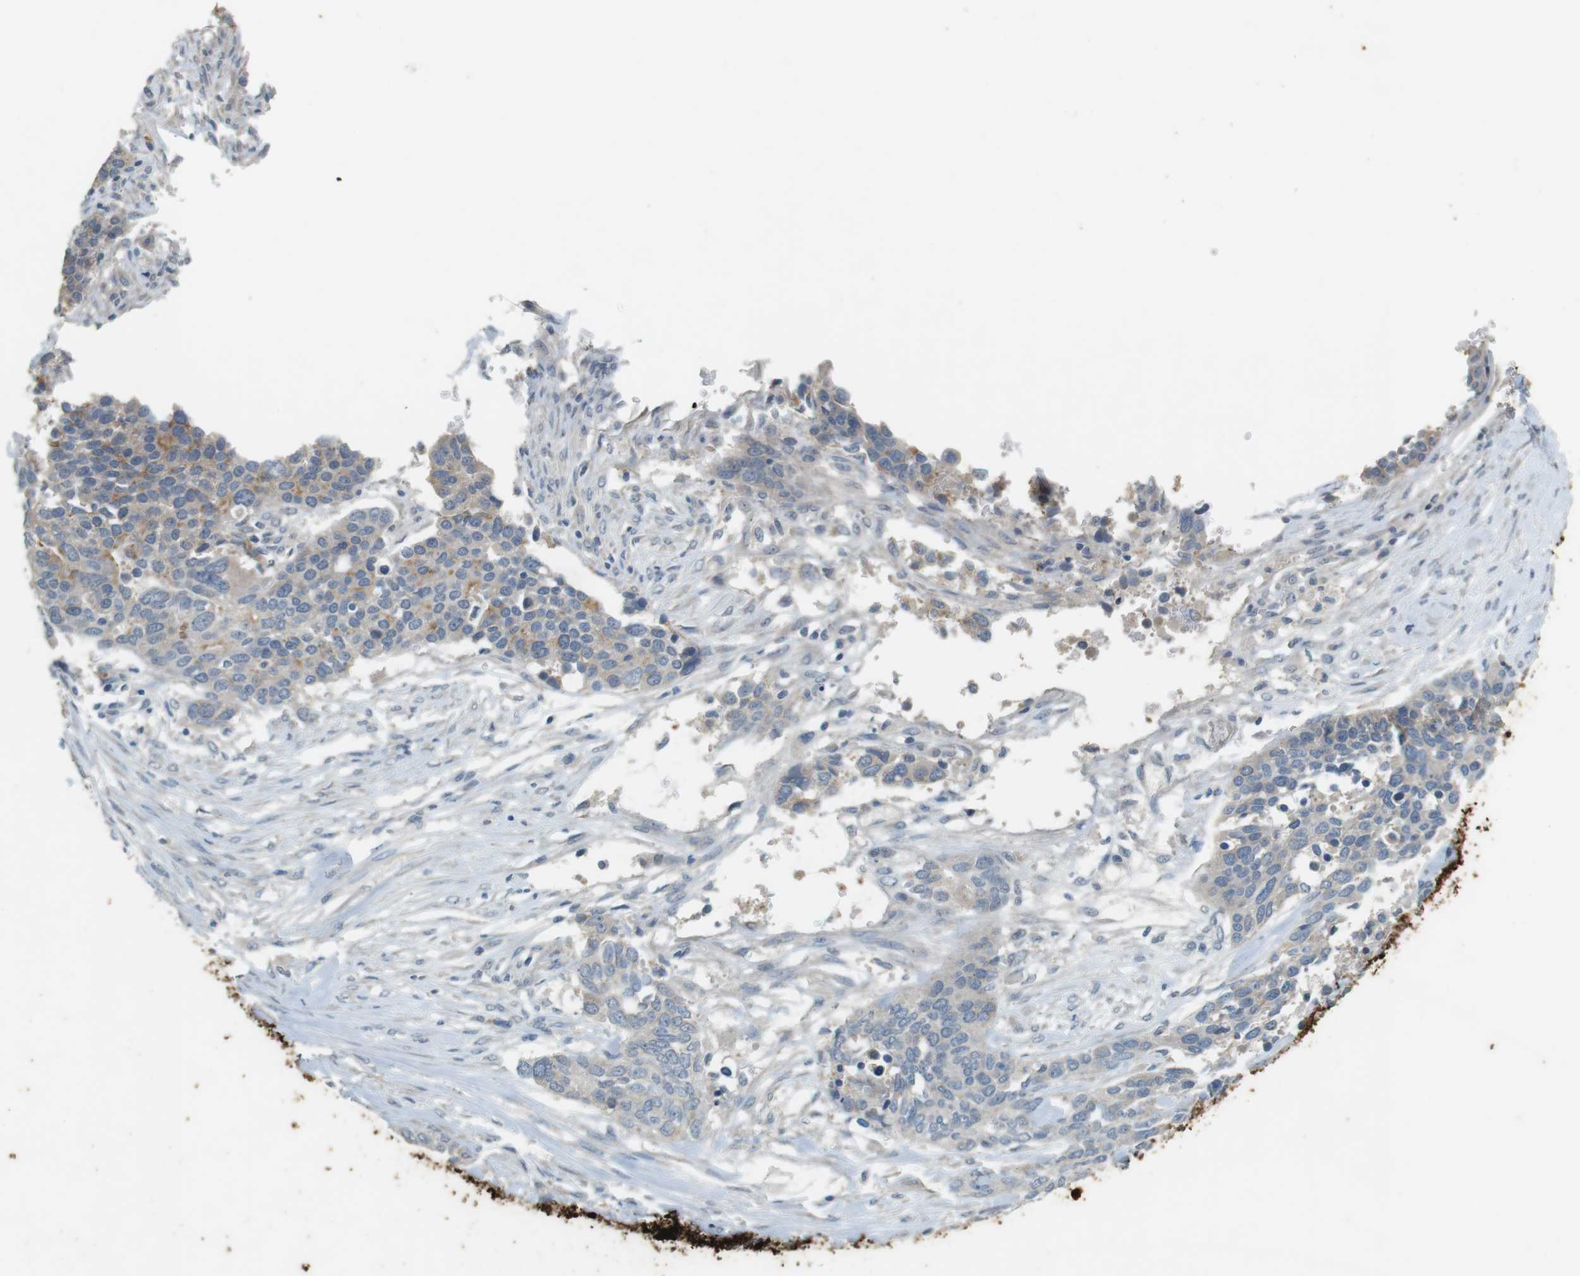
{"staining": {"intensity": "weak", "quantity": ">75%", "location": "cytoplasmic/membranous"}, "tissue": "ovarian cancer", "cell_type": "Tumor cells", "image_type": "cancer", "snomed": [{"axis": "morphology", "description": "Cystadenocarcinoma, serous, NOS"}, {"axis": "topography", "description": "Ovary"}], "caption": "The histopathology image reveals a brown stain indicating the presence of a protein in the cytoplasmic/membranous of tumor cells in ovarian cancer (serous cystadenocarcinoma).", "gene": "MUC5B", "patient": {"sex": "female", "age": 44}}